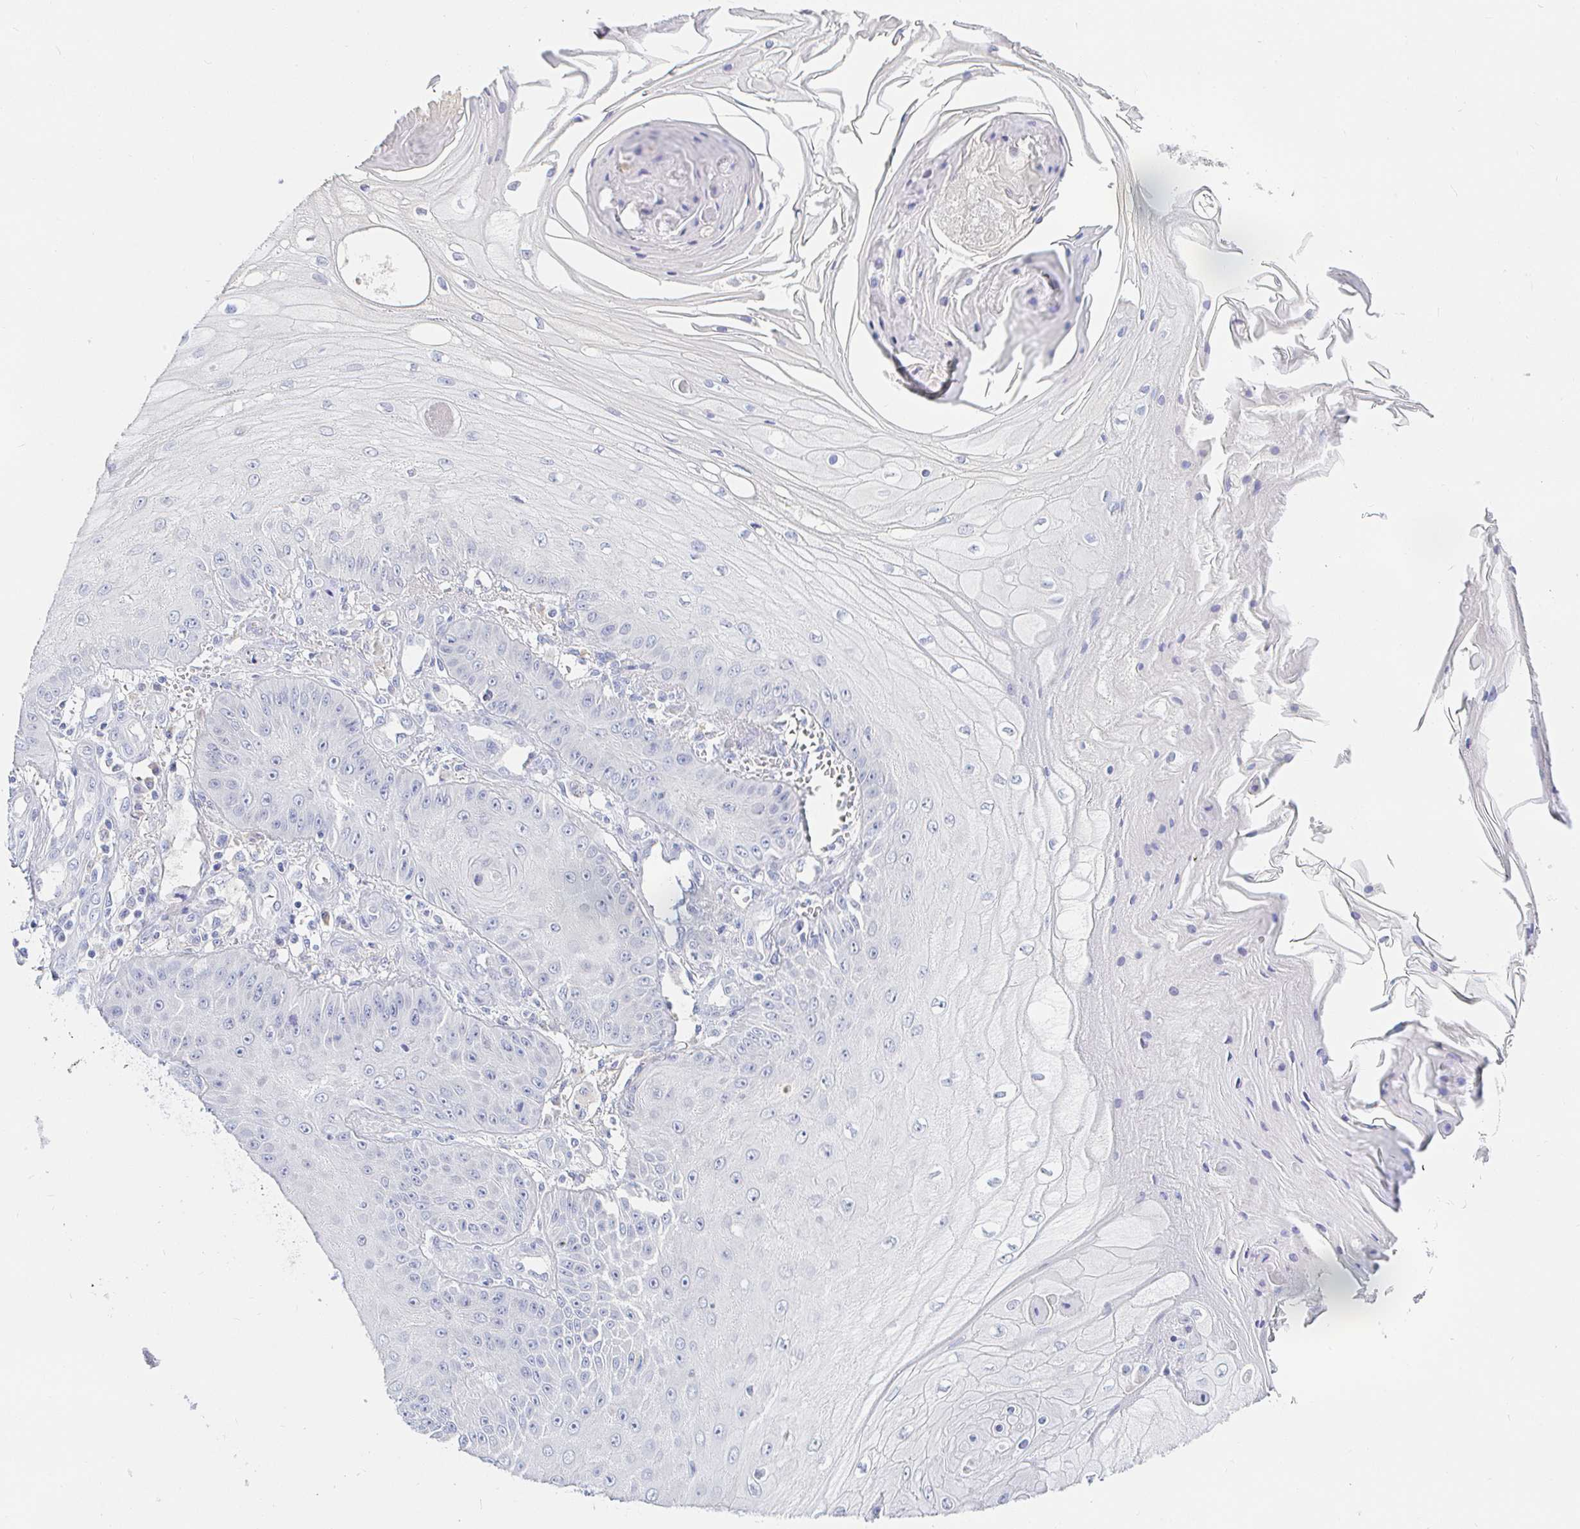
{"staining": {"intensity": "negative", "quantity": "none", "location": "none"}, "tissue": "skin cancer", "cell_type": "Tumor cells", "image_type": "cancer", "snomed": [{"axis": "morphology", "description": "Squamous cell carcinoma, NOS"}, {"axis": "topography", "description": "Skin"}], "caption": "IHC photomicrograph of skin squamous cell carcinoma stained for a protein (brown), which shows no positivity in tumor cells.", "gene": "PDE6B", "patient": {"sex": "male", "age": 70}}